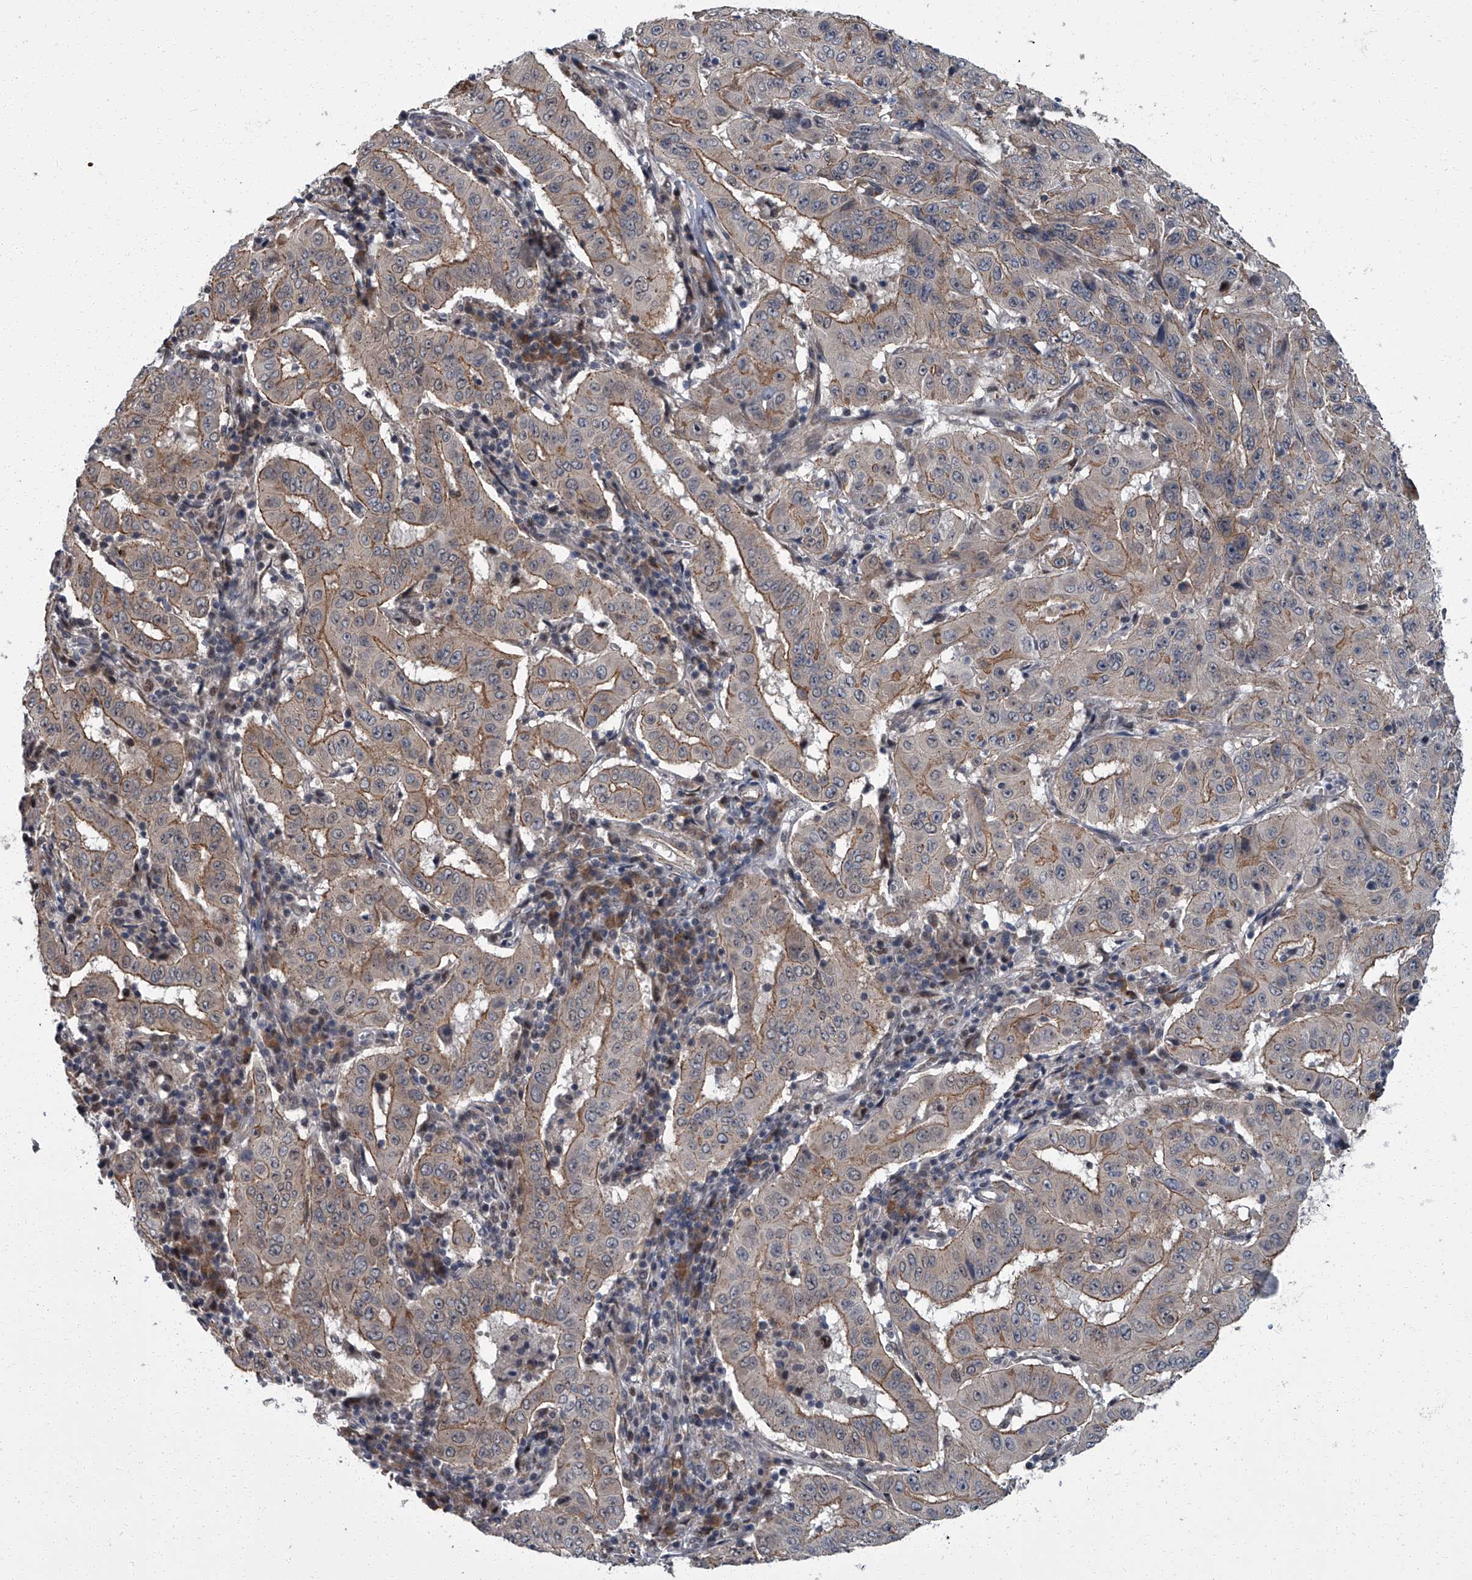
{"staining": {"intensity": "moderate", "quantity": ">75%", "location": "cytoplasmic/membranous"}, "tissue": "pancreatic cancer", "cell_type": "Tumor cells", "image_type": "cancer", "snomed": [{"axis": "morphology", "description": "Adenocarcinoma, NOS"}, {"axis": "topography", "description": "Pancreas"}], "caption": "There is medium levels of moderate cytoplasmic/membranous positivity in tumor cells of pancreatic cancer, as demonstrated by immunohistochemical staining (brown color).", "gene": "ZNF274", "patient": {"sex": "male", "age": 63}}